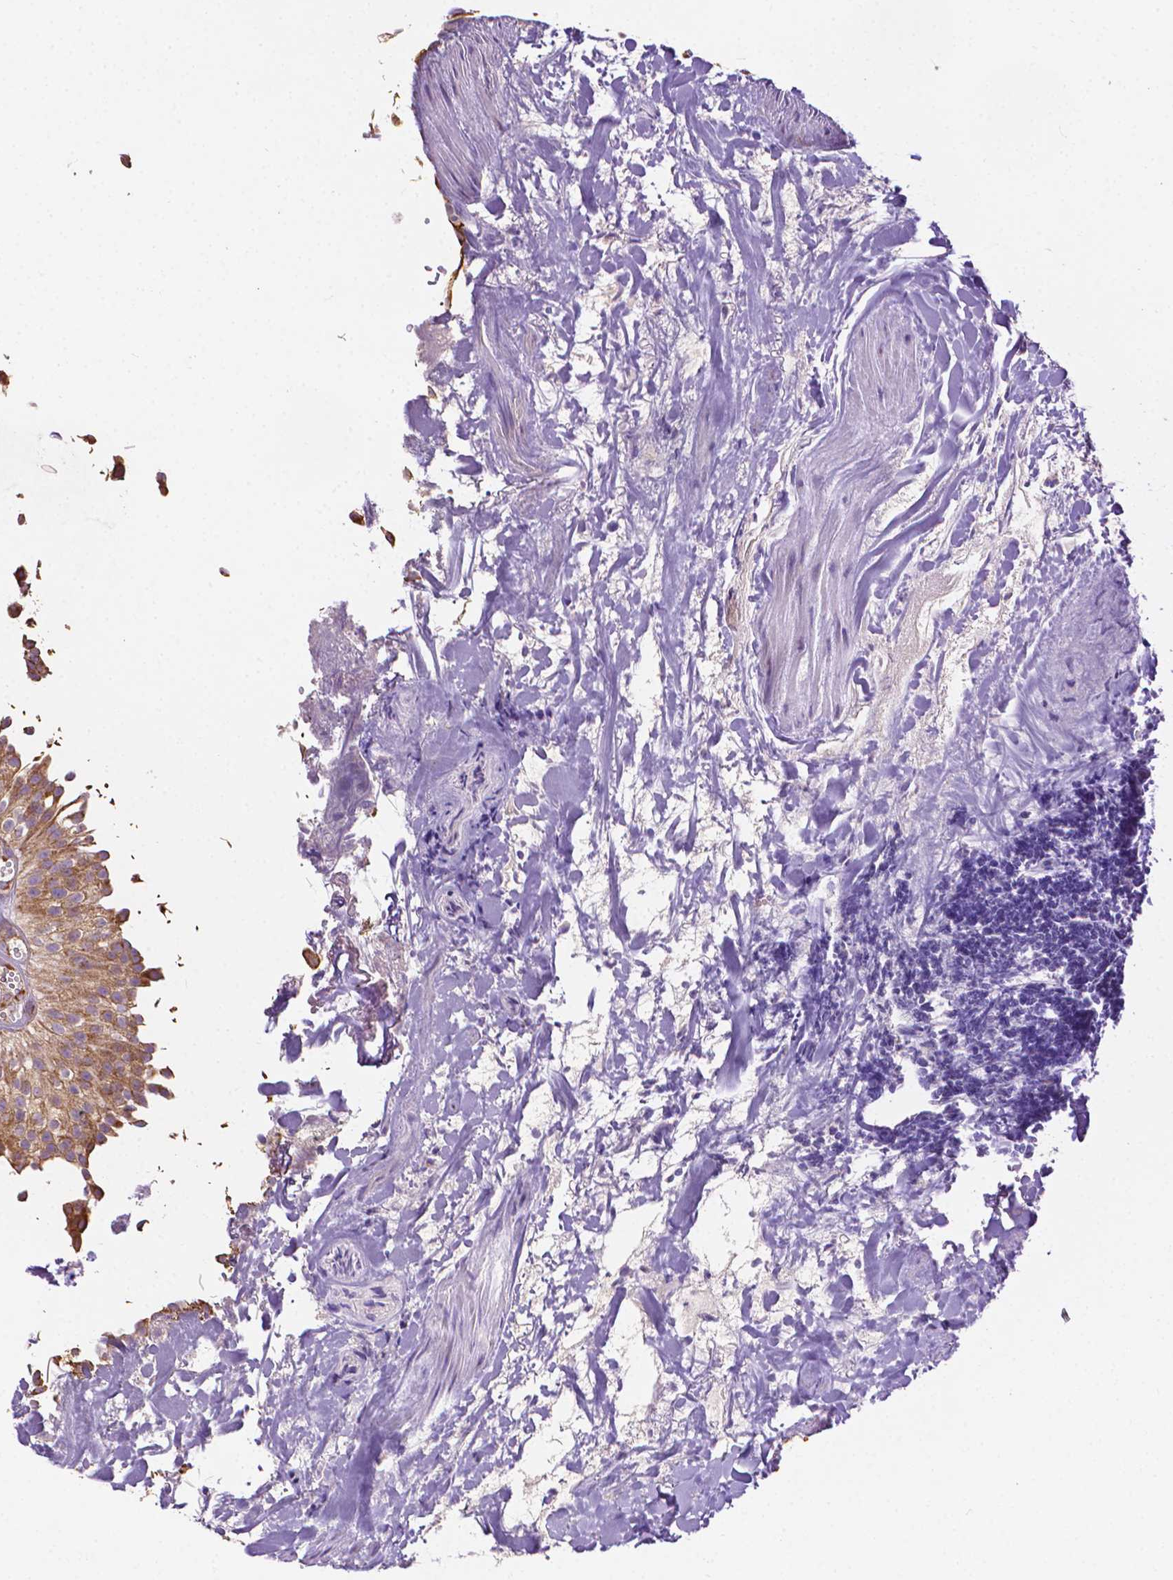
{"staining": {"intensity": "moderate", "quantity": ">75%", "location": "cytoplasmic/membranous"}, "tissue": "urothelial cancer", "cell_type": "Tumor cells", "image_type": "cancer", "snomed": [{"axis": "morphology", "description": "Urothelial carcinoma, Low grade"}, {"axis": "topography", "description": "Urinary bladder"}], "caption": "Immunohistochemical staining of low-grade urothelial carcinoma exhibits medium levels of moderate cytoplasmic/membranous protein staining in approximately >75% of tumor cells. (DAB IHC with brightfield microscopy, high magnification).", "gene": "ILVBL", "patient": {"sex": "male", "age": 70}}